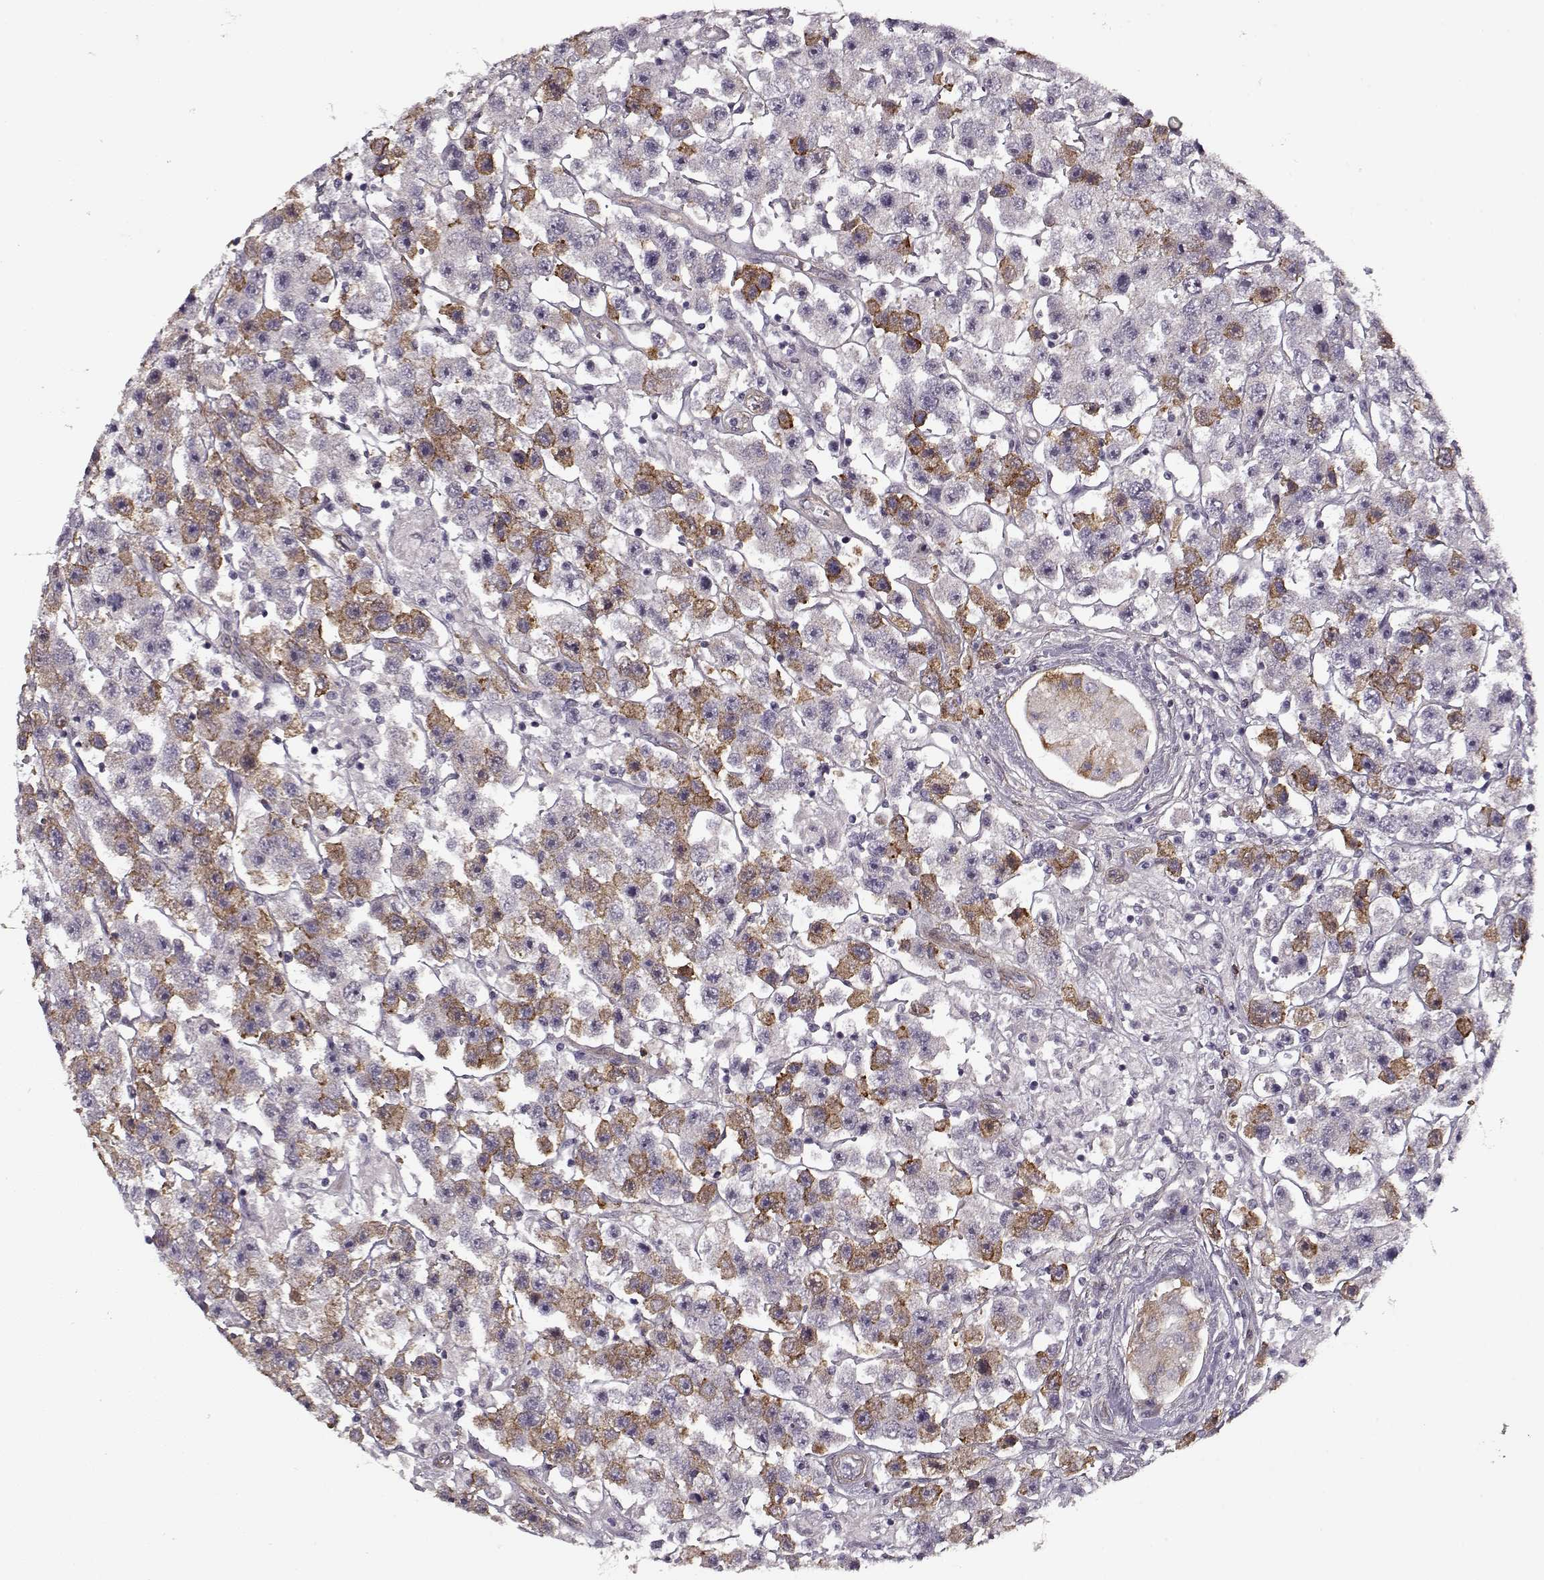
{"staining": {"intensity": "moderate", "quantity": "<25%", "location": "cytoplasmic/membranous"}, "tissue": "testis cancer", "cell_type": "Tumor cells", "image_type": "cancer", "snomed": [{"axis": "morphology", "description": "Seminoma, NOS"}, {"axis": "topography", "description": "Testis"}], "caption": "Immunohistochemical staining of human testis cancer reveals low levels of moderate cytoplasmic/membranous protein expression in about <25% of tumor cells.", "gene": "LAMB2", "patient": {"sex": "male", "age": 45}}